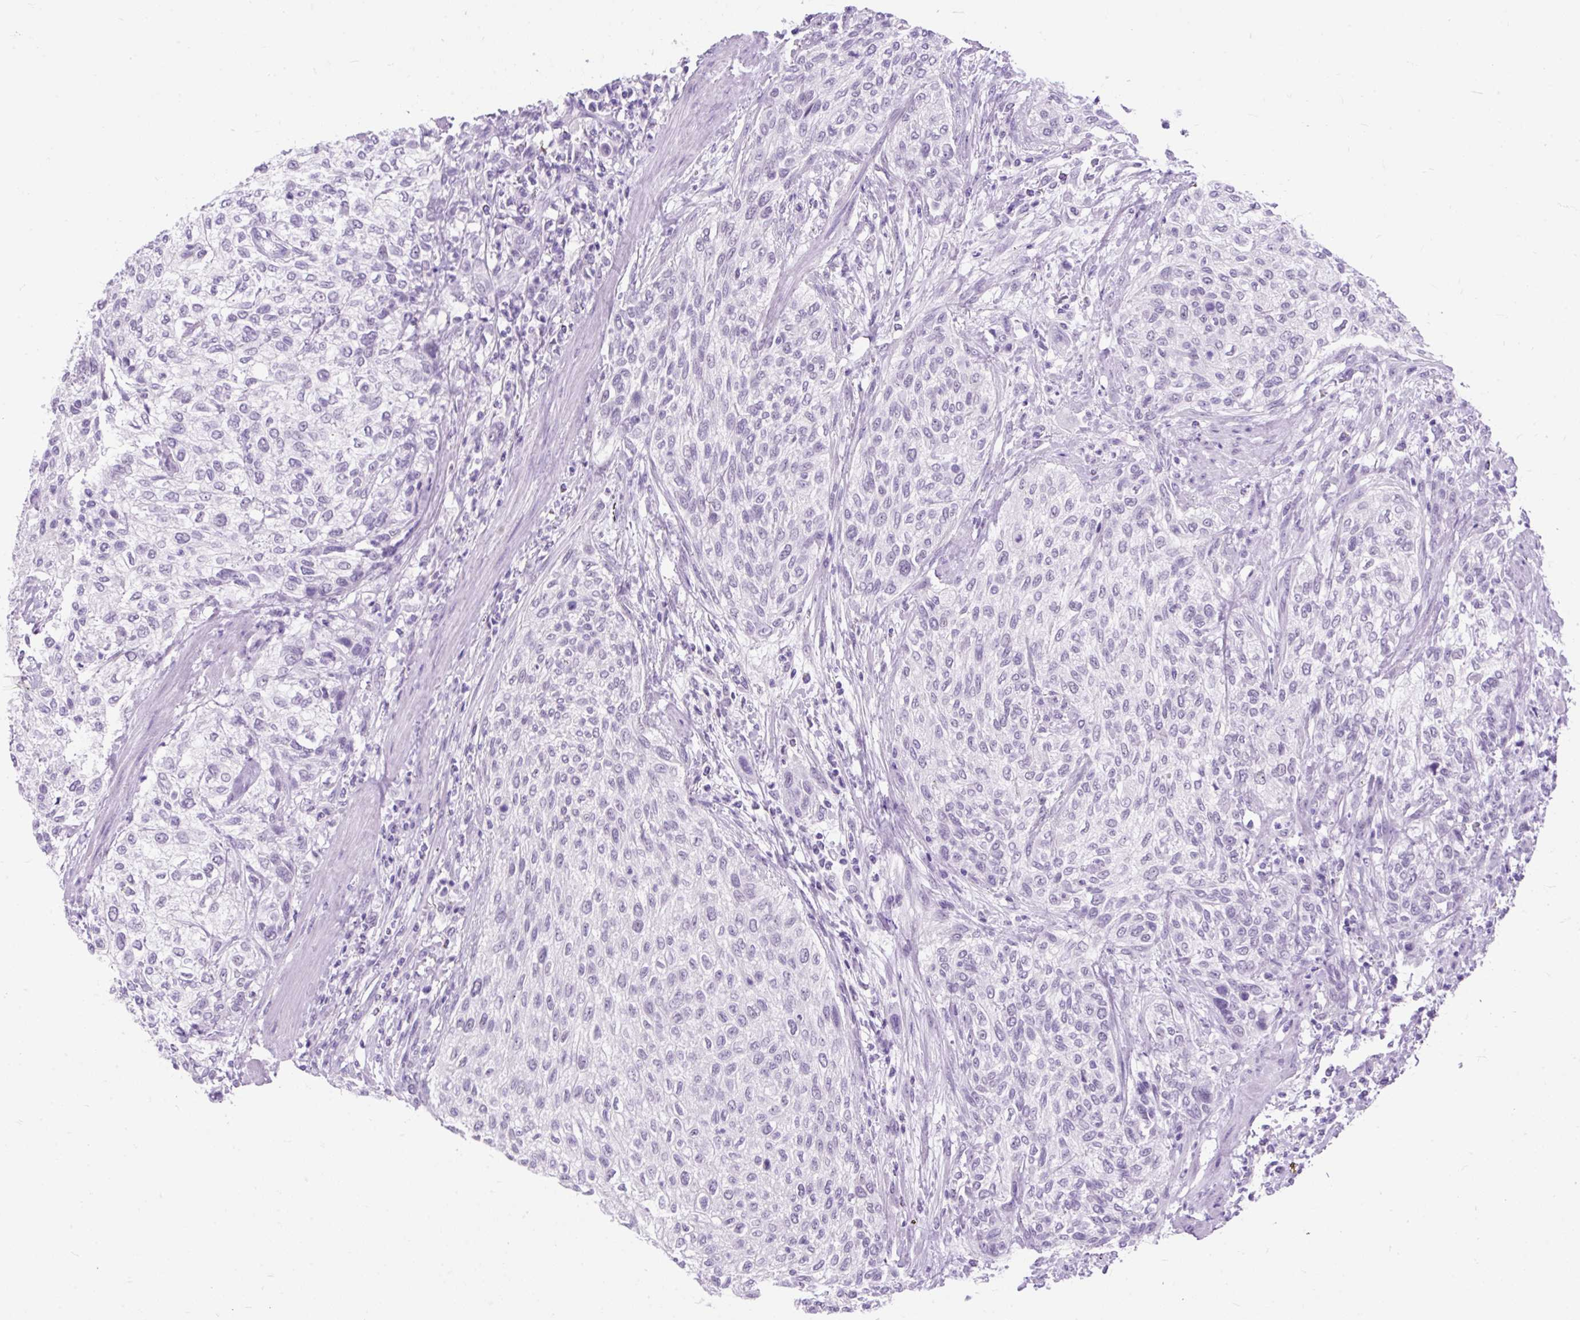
{"staining": {"intensity": "negative", "quantity": "none", "location": "none"}, "tissue": "urothelial cancer", "cell_type": "Tumor cells", "image_type": "cancer", "snomed": [{"axis": "morphology", "description": "Urothelial carcinoma, High grade"}, {"axis": "topography", "description": "Urinary bladder"}], "caption": "Immunohistochemistry micrograph of urothelial cancer stained for a protein (brown), which shows no expression in tumor cells.", "gene": "SCGB1A1", "patient": {"sex": "male", "age": 35}}